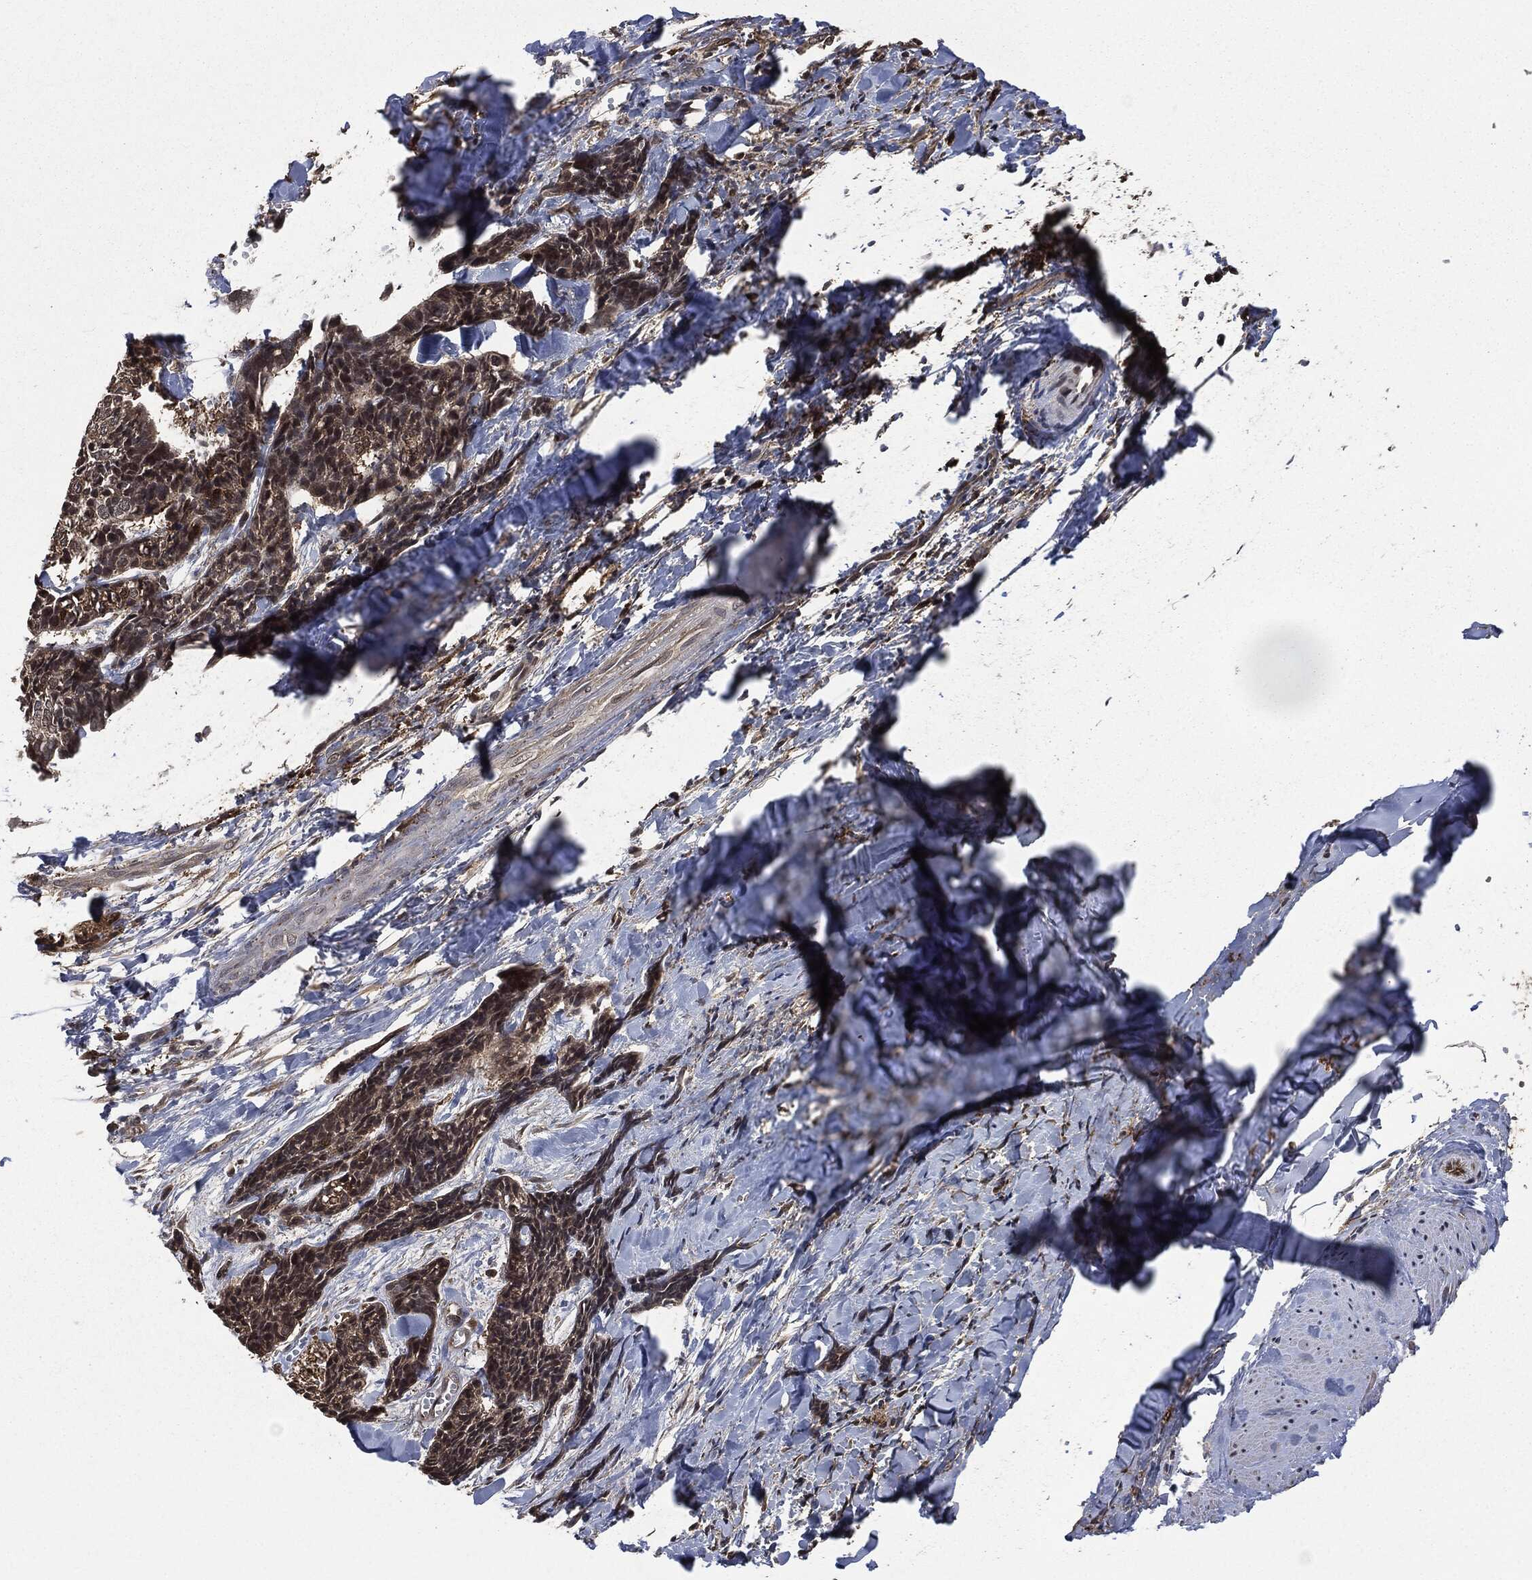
{"staining": {"intensity": "moderate", "quantity": "<25%", "location": "cytoplasmic/membranous,nuclear"}, "tissue": "skin cancer", "cell_type": "Tumor cells", "image_type": "cancer", "snomed": [{"axis": "morphology", "description": "Basal cell carcinoma"}, {"axis": "topography", "description": "Skin"}], "caption": "An image of human skin basal cell carcinoma stained for a protein demonstrates moderate cytoplasmic/membranous and nuclear brown staining in tumor cells.", "gene": "CRABP2", "patient": {"sex": "male", "age": 86}}